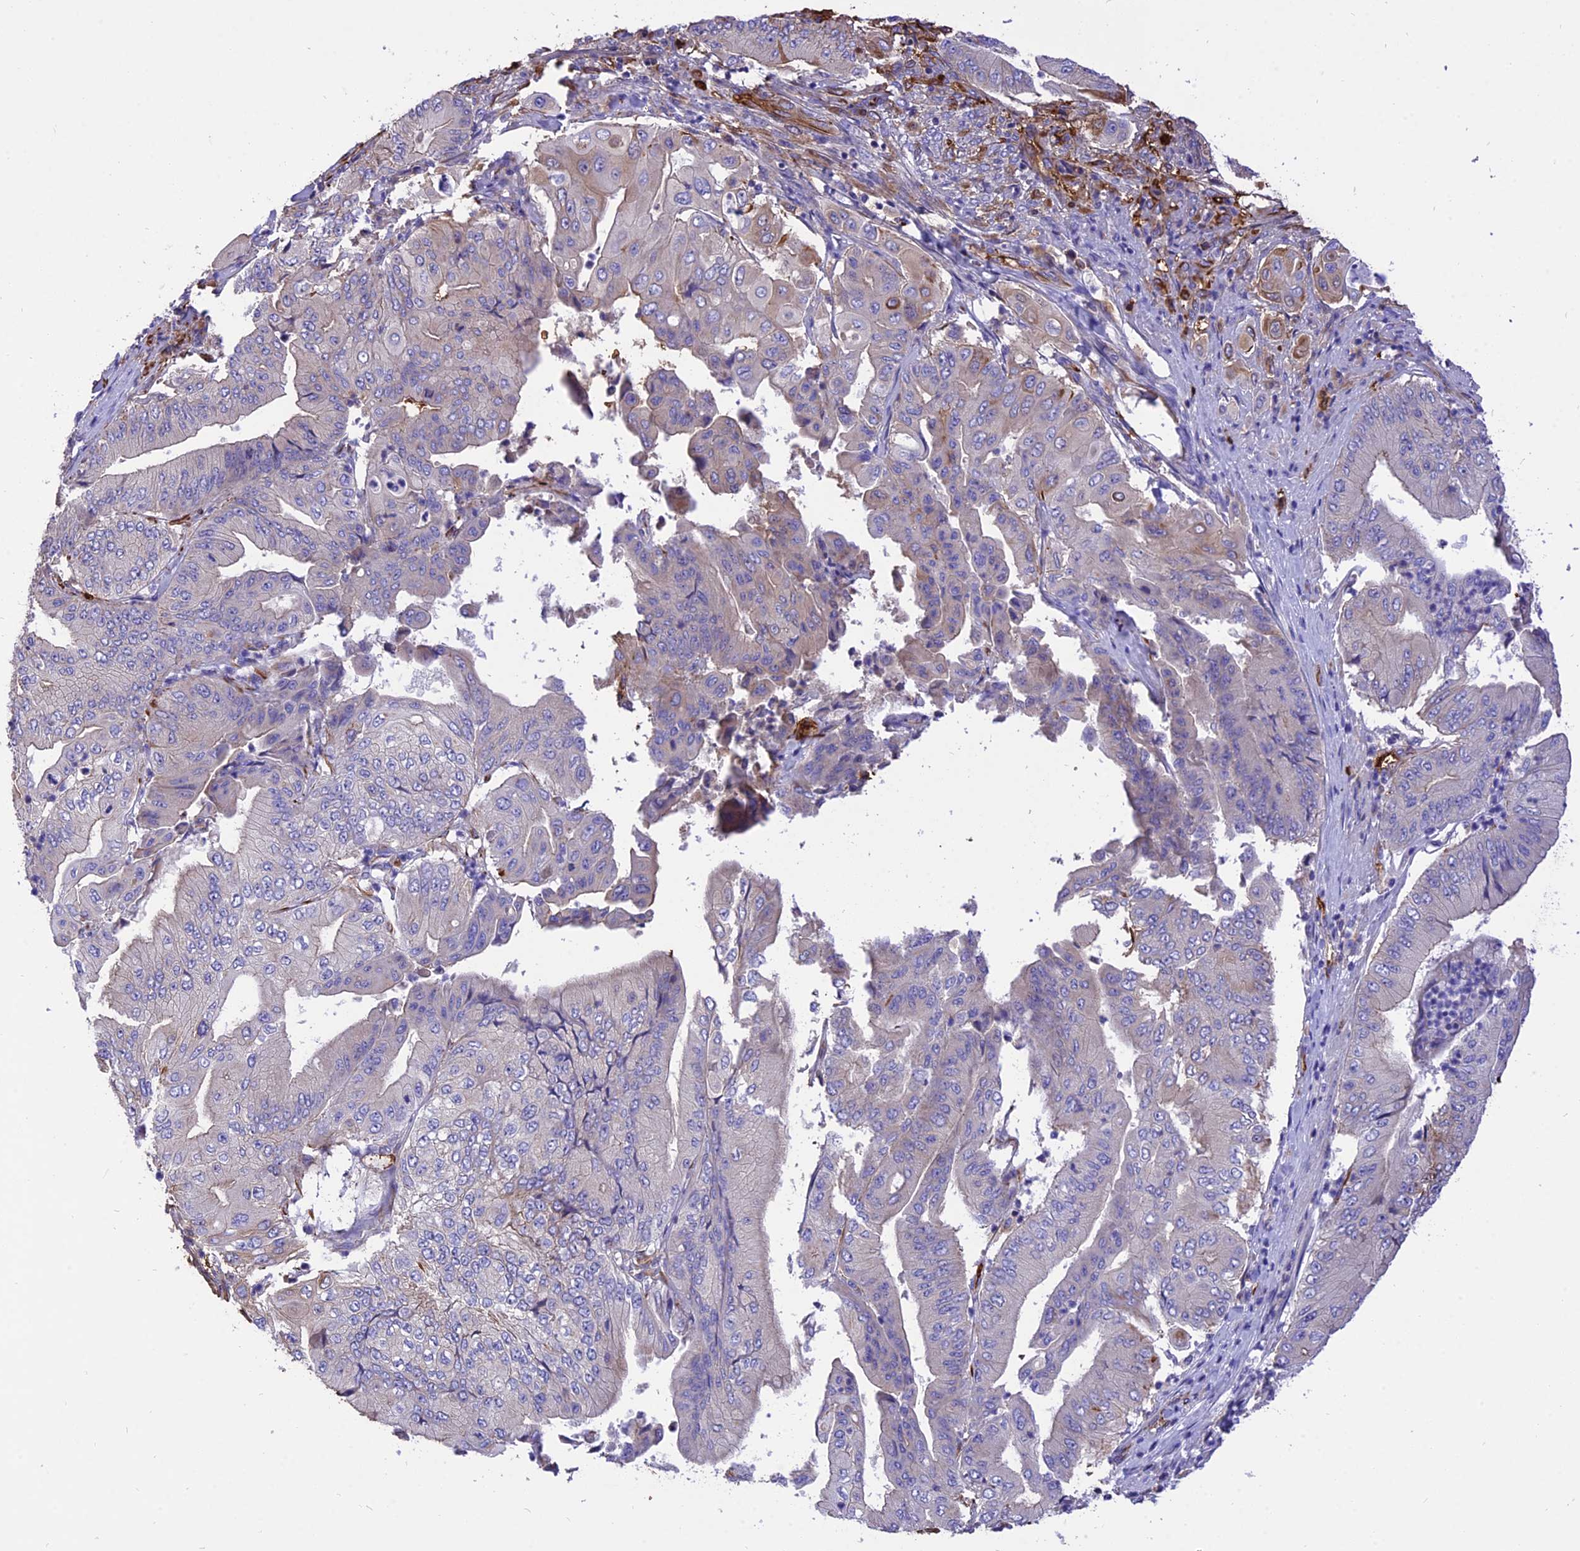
{"staining": {"intensity": "weak", "quantity": "<25%", "location": "cytoplasmic/membranous"}, "tissue": "pancreatic cancer", "cell_type": "Tumor cells", "image_type": "cancer", "snomed": [{"axis": "morphology", "description": "Adenocarcinoma, NOS"}, {"axis": "topography", "description": "Pancreas"}], "caption": "Tumor cells show no significant expression in pancreatic cancer.", "gene": "TTC4", "patient": {"sex": "female", "age": 77}}